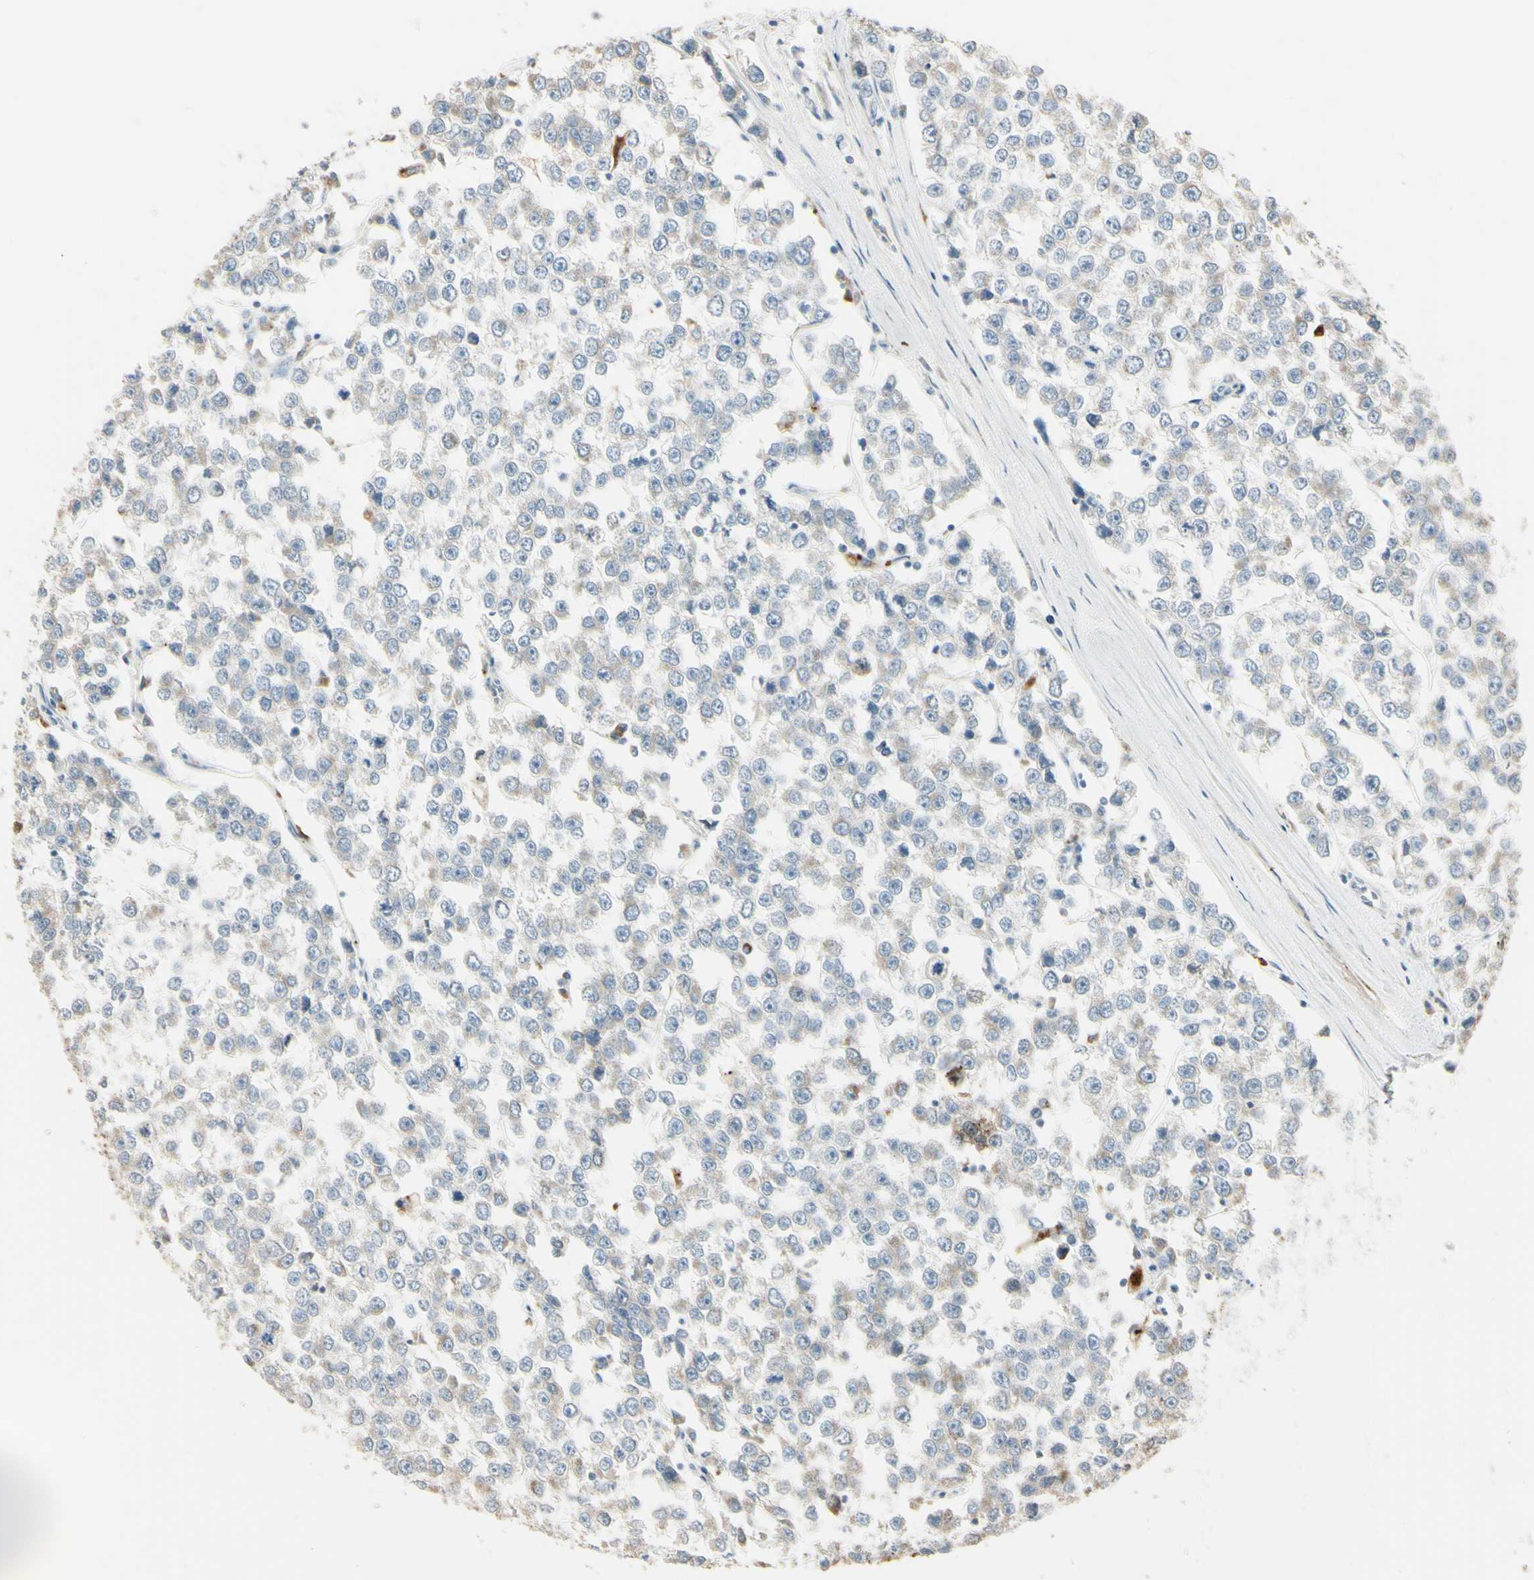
{"staining": {"intensity": "weak", "quantity": "25%-75%", "location": "cytoplasmic/membranous"}, "tissue": "testis cancer", "cell_type": "Tumor cells", "image_type": "cancer", "snomed": [{"axis": "morphology", "description": "Seminoma, NOS"}, {"axis": "morphology", "description": "Carcinoma, Embryonal, NOS"}, {"axis": "topography", "description": "Testis"}], "caption": "Seminoma (testis) tissue reveals weak cytoplasmic/membranous expression in about 25%-75% of tumor cells", "gene": "ANGPTL1", "patient": {"sex": "male", "age": 52}}